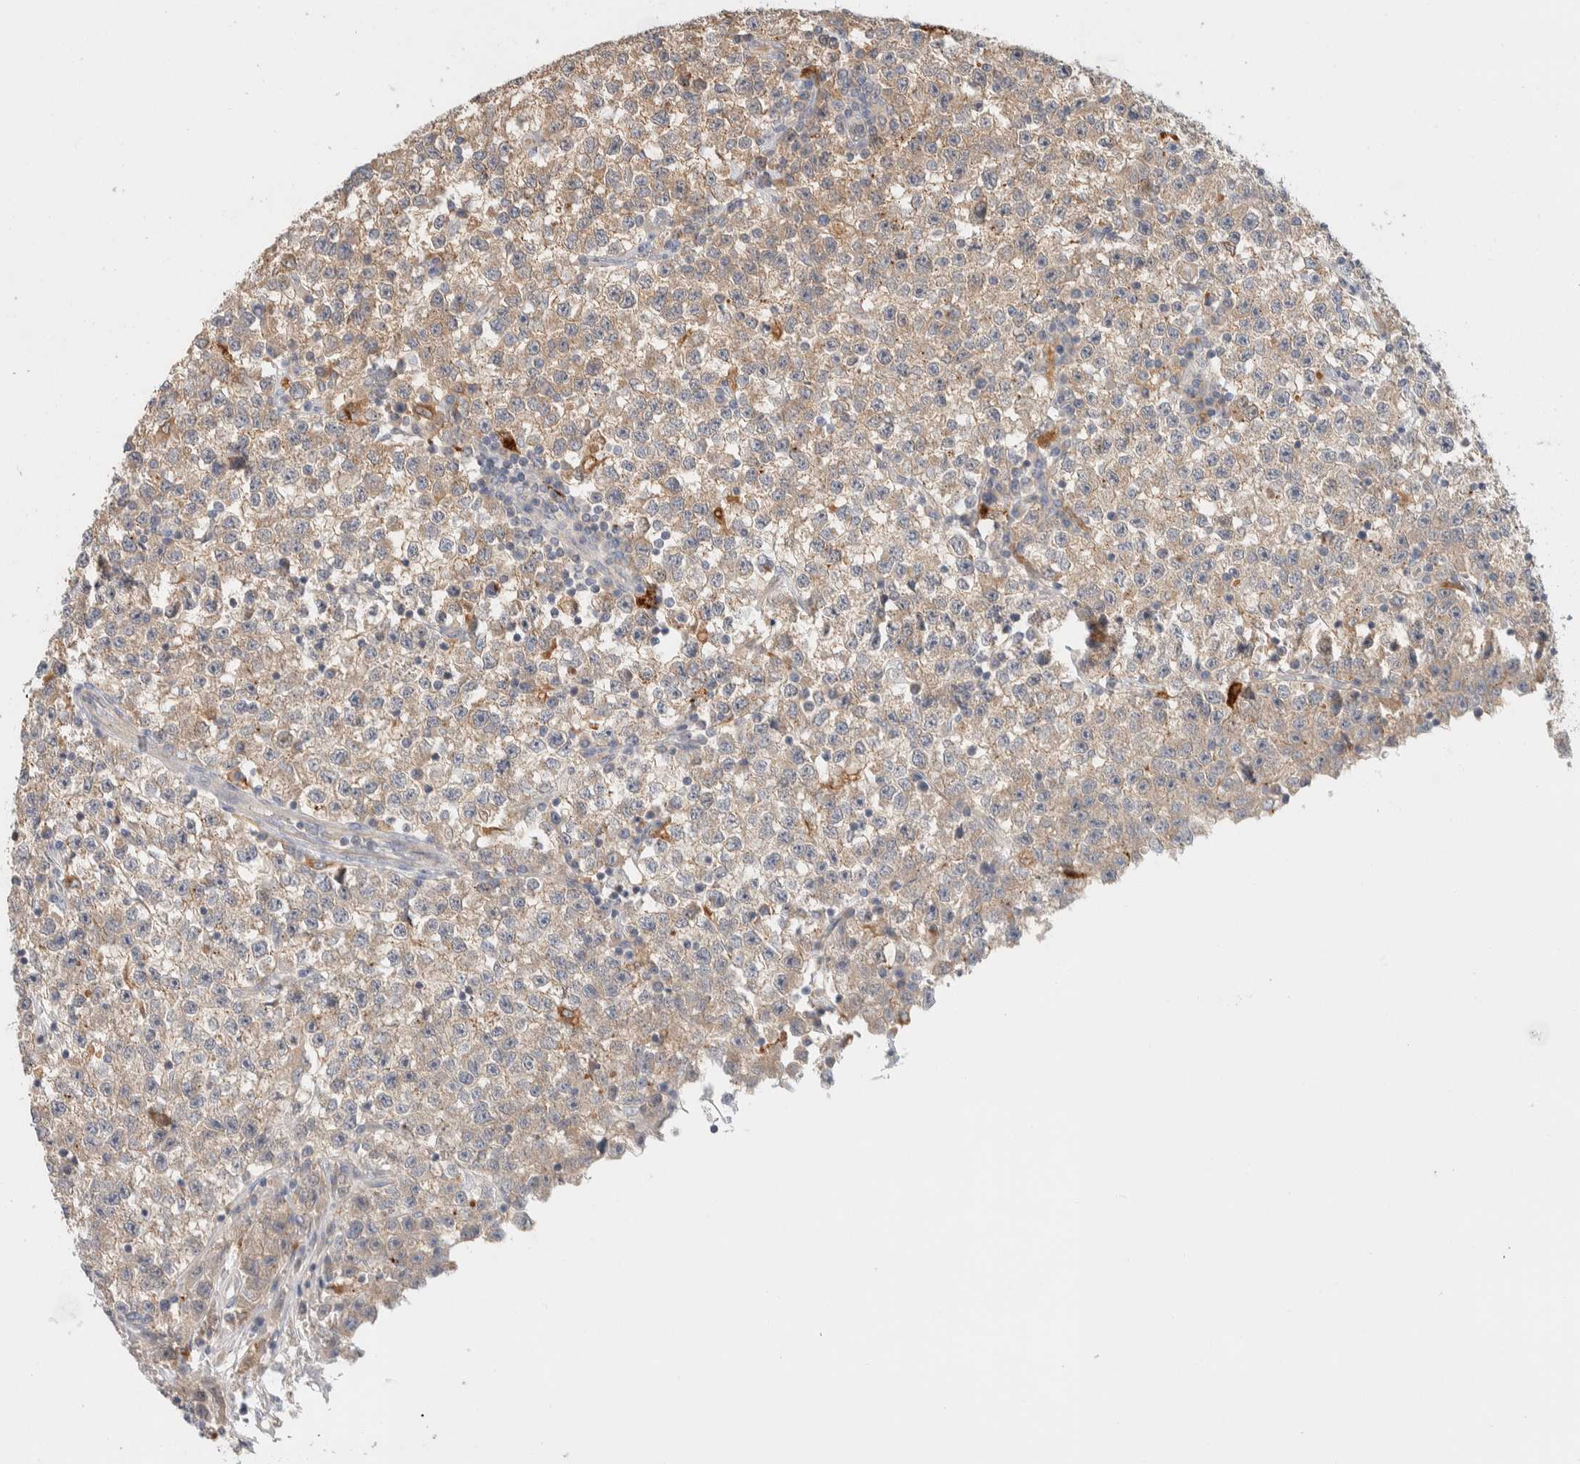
{"staining": {"intensity": "weak", "quantity": "25%-75%", "location": "cytoplasmic/membranous"}, "tissue": "testis cancer", "cell_type": "Tumor cells", "image_type": "cancer", "snomed": [{"axis": "morphology", "description": "Seminoma, NOS"}, {"axis": "topography", "description": "Testis"}], "caption": "Testis cancer (seminoma) stained for a protein reveals weak cytoplasmic/membranous positivity in tumor cells.", "gene": "GCLM", "patient": {"sex": "male", "age": 22}}